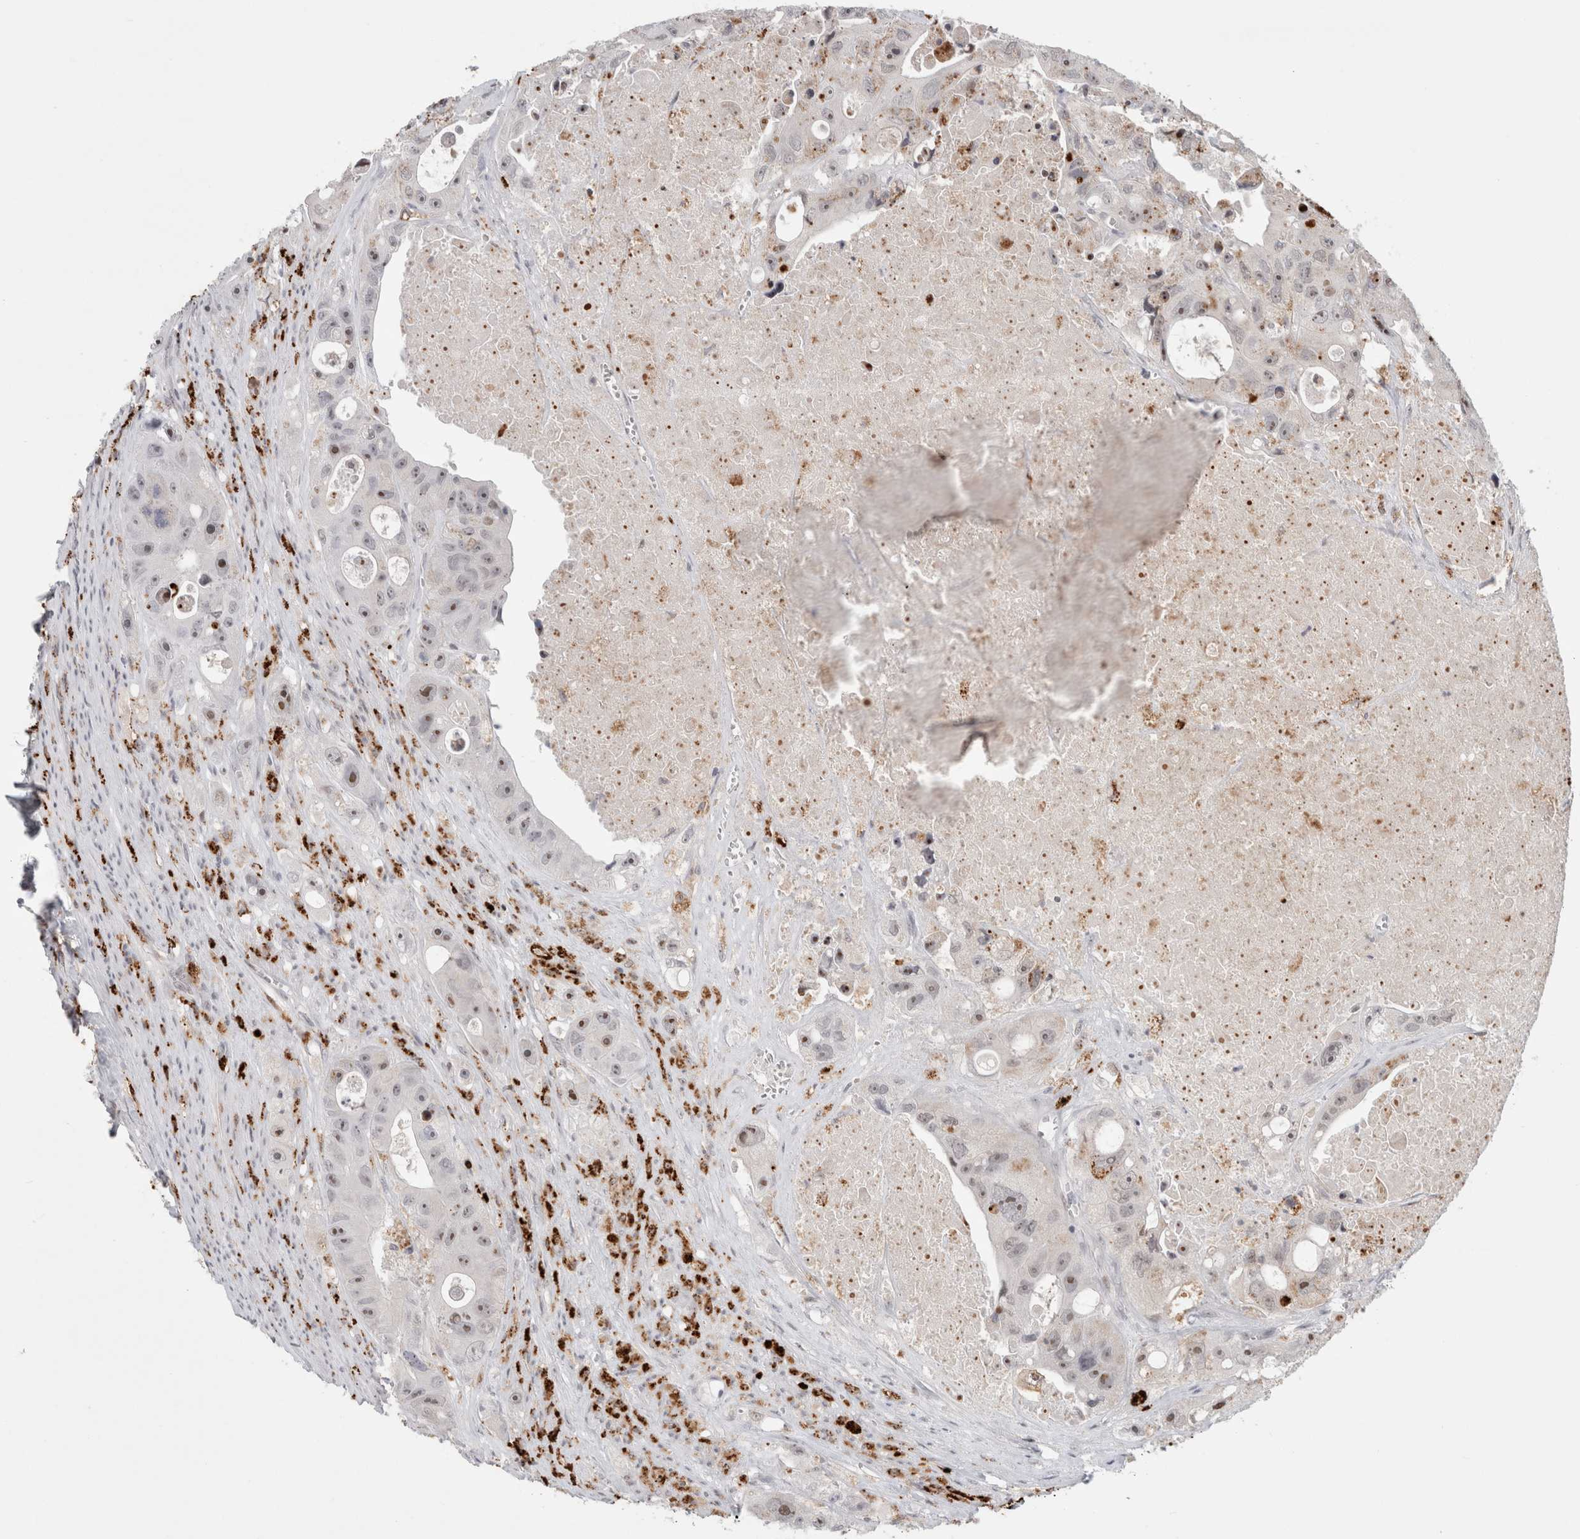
{"staining": {"intensity": "moderate", "quantity": "<25%", "location": "nuclear"}, "tissue": "colorectal cancer", "cell_type": "Tumor cells", "image_type": "cancer", "snomed": [{"axis": "morphology", "description": "Adenocarcinoma, NOS"}, {"axis": "topography", "description": "Colon"}], "caption": "Immunohistochemical staining of human adenocarcinoma (colorectal) shows low levels of moderate nuclear protein staining in about <25% of tumor cells.", "gene": "SENP6", "patient": {"sex": "female", "age": 46}}